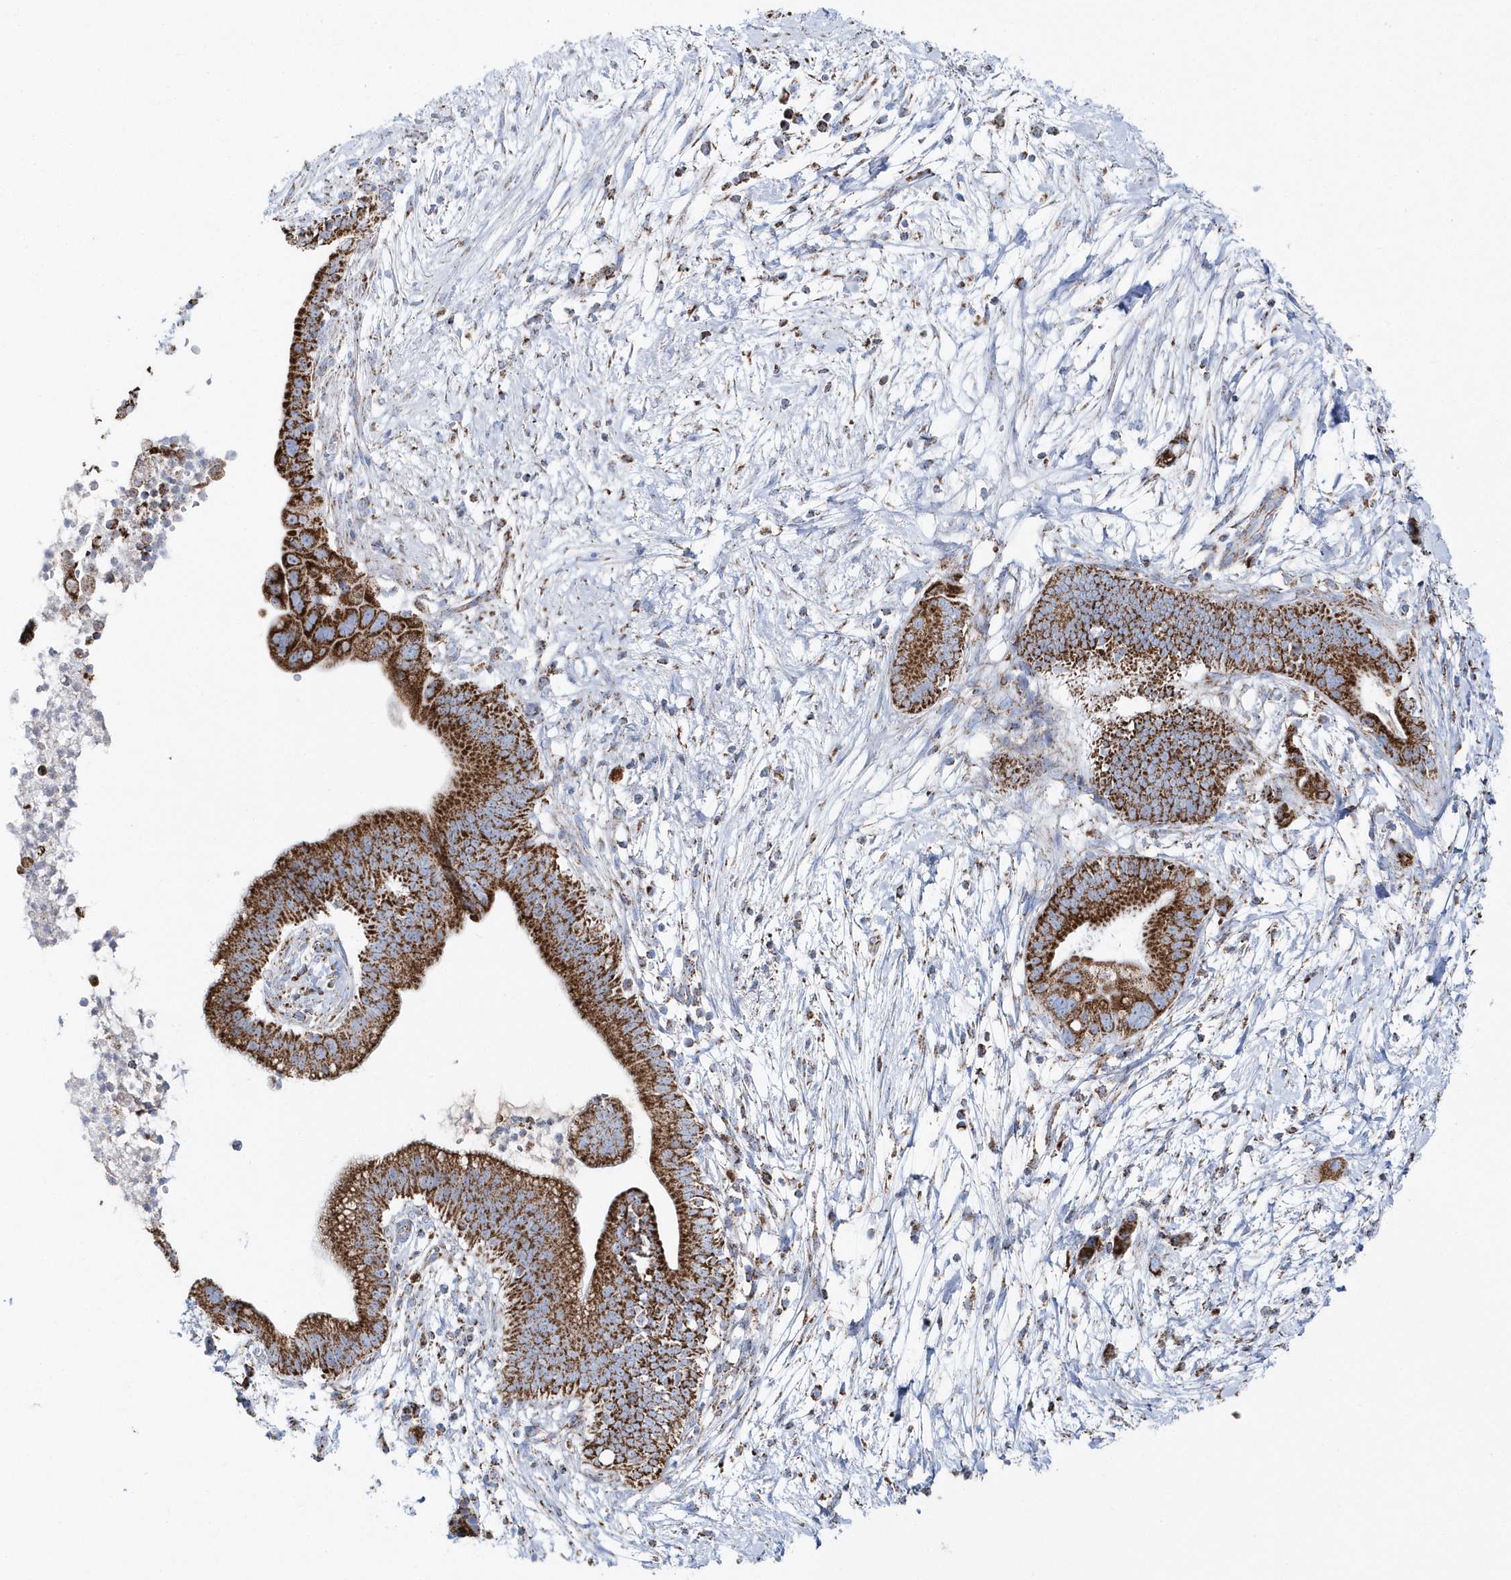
{"staining": {"intensity": "strong", "quantity": ">75%", "location": "cytoplasmic/membranous"}, "tissue": "pancreatic cancer", "cell_type": "Tumor cells", "image_type": "cancer", "snomed": [{"axis": "morphology", "description": "Adenocarcinoma, NOS"}, {"axis": "topography", "description": "Pancreas"}], "caption": "About >75% of tumor cells in human pancreatic cancer (adenocarcinoma) display strong cytoplasmic/membranous protein positivity as visualized by brown immunohistochemical staining.", "gene": "TMCO6", "patient": {"sex": "male", "age": 68}}